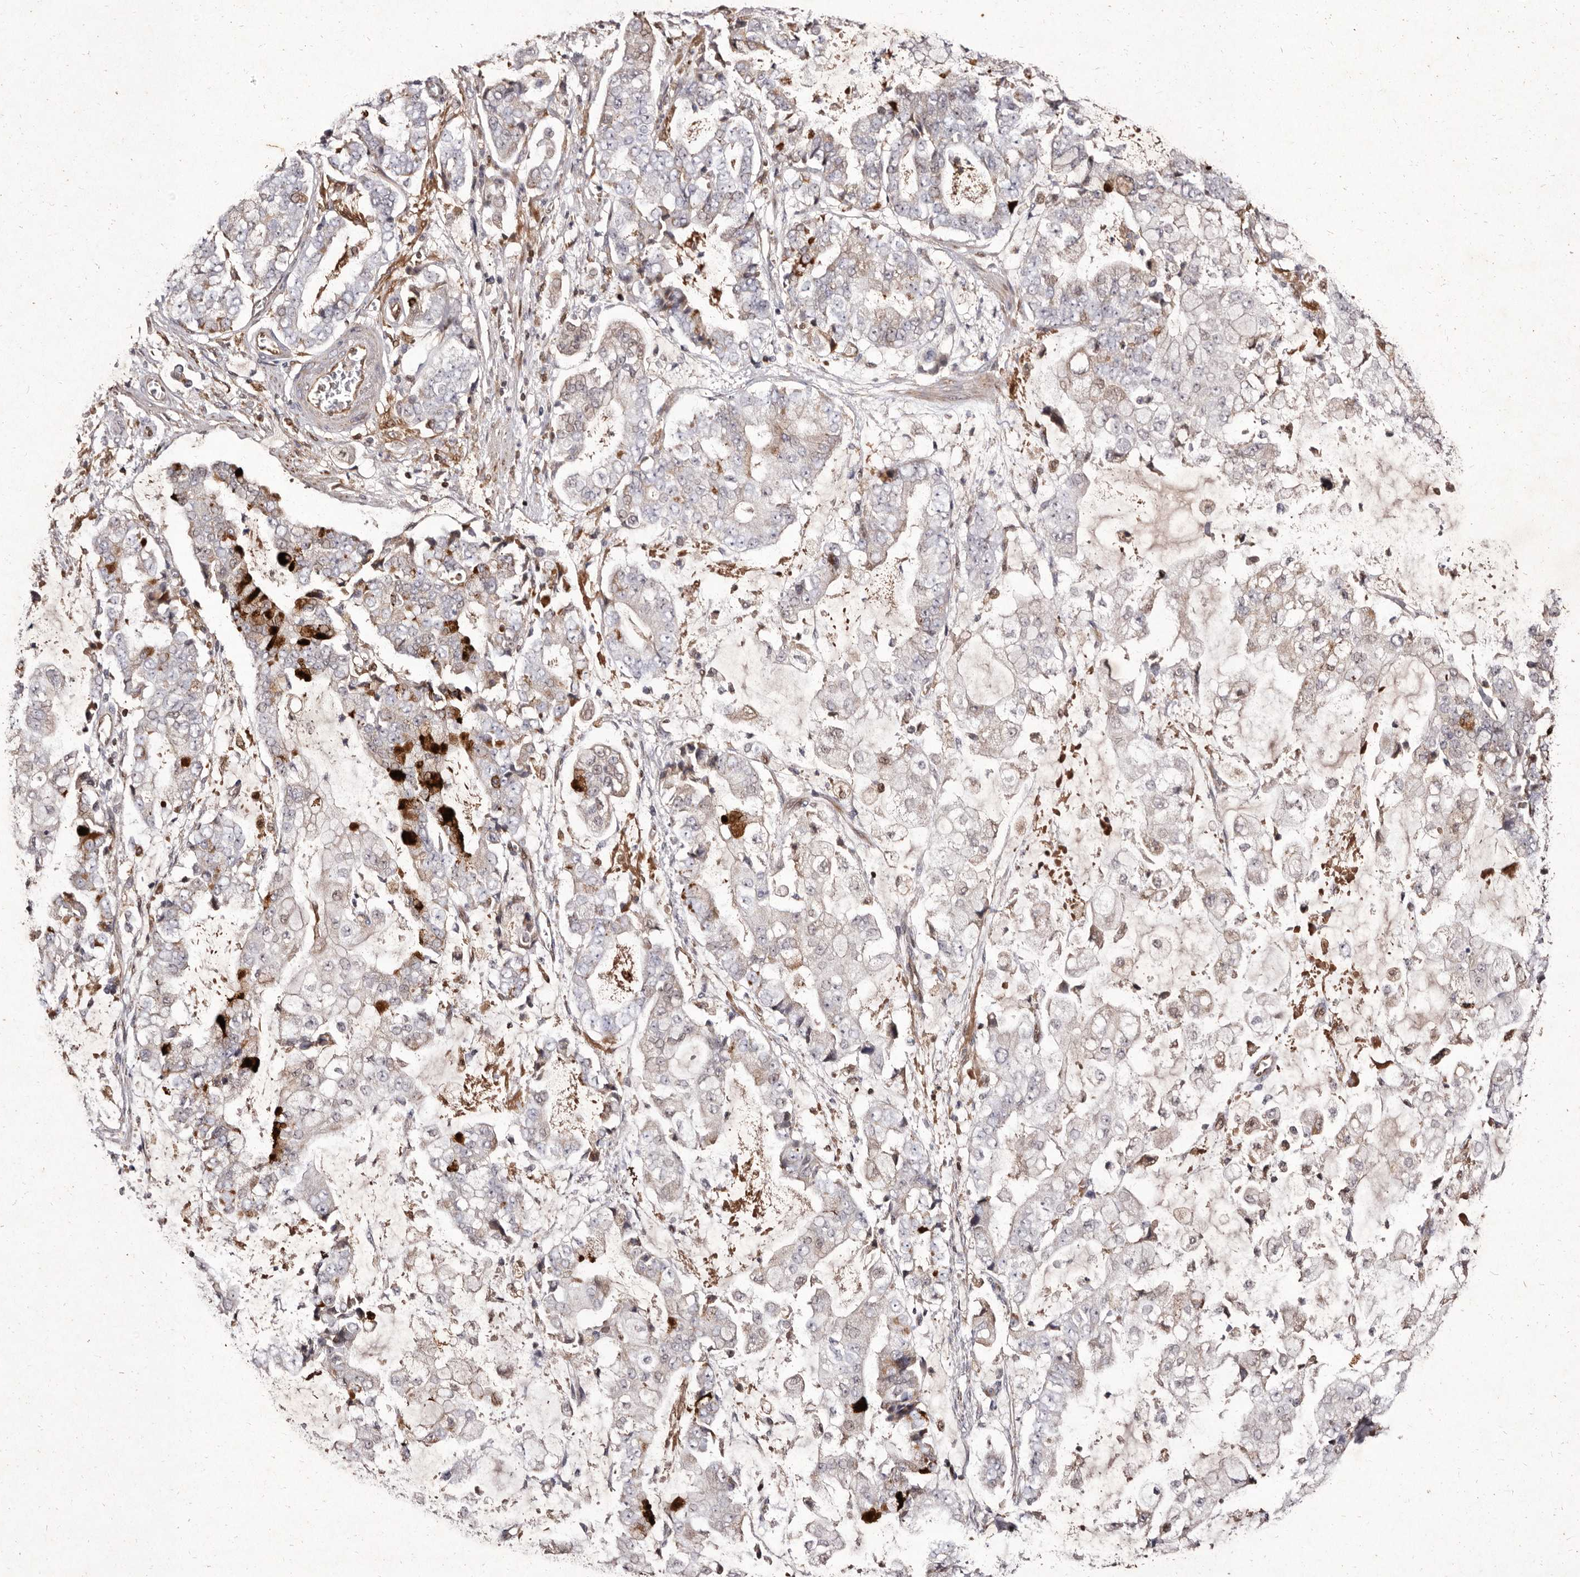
{"staining": {"intensity": "moderate", "quantity": "25%-75%", "location": "cytoplasmic/membranous"}, "tissue": "stomach cancer", "cell_type": "Tumor cells", "image_type": "cancer", "snomed": [{"axis": "morphology", "description": "Adenocarcinoma, NOS"}, {"axis": "topography", "description": "Stomach"}], "caption": "The photomicrograph exhibits staining of stomach cancer (adenocarcinoma), revealing moderate cytoplasmic/membranous protein expression (brown color) within tumor cells.", "gene": "GIMAP4", "patient": {"sex": "male", "age": 76}}